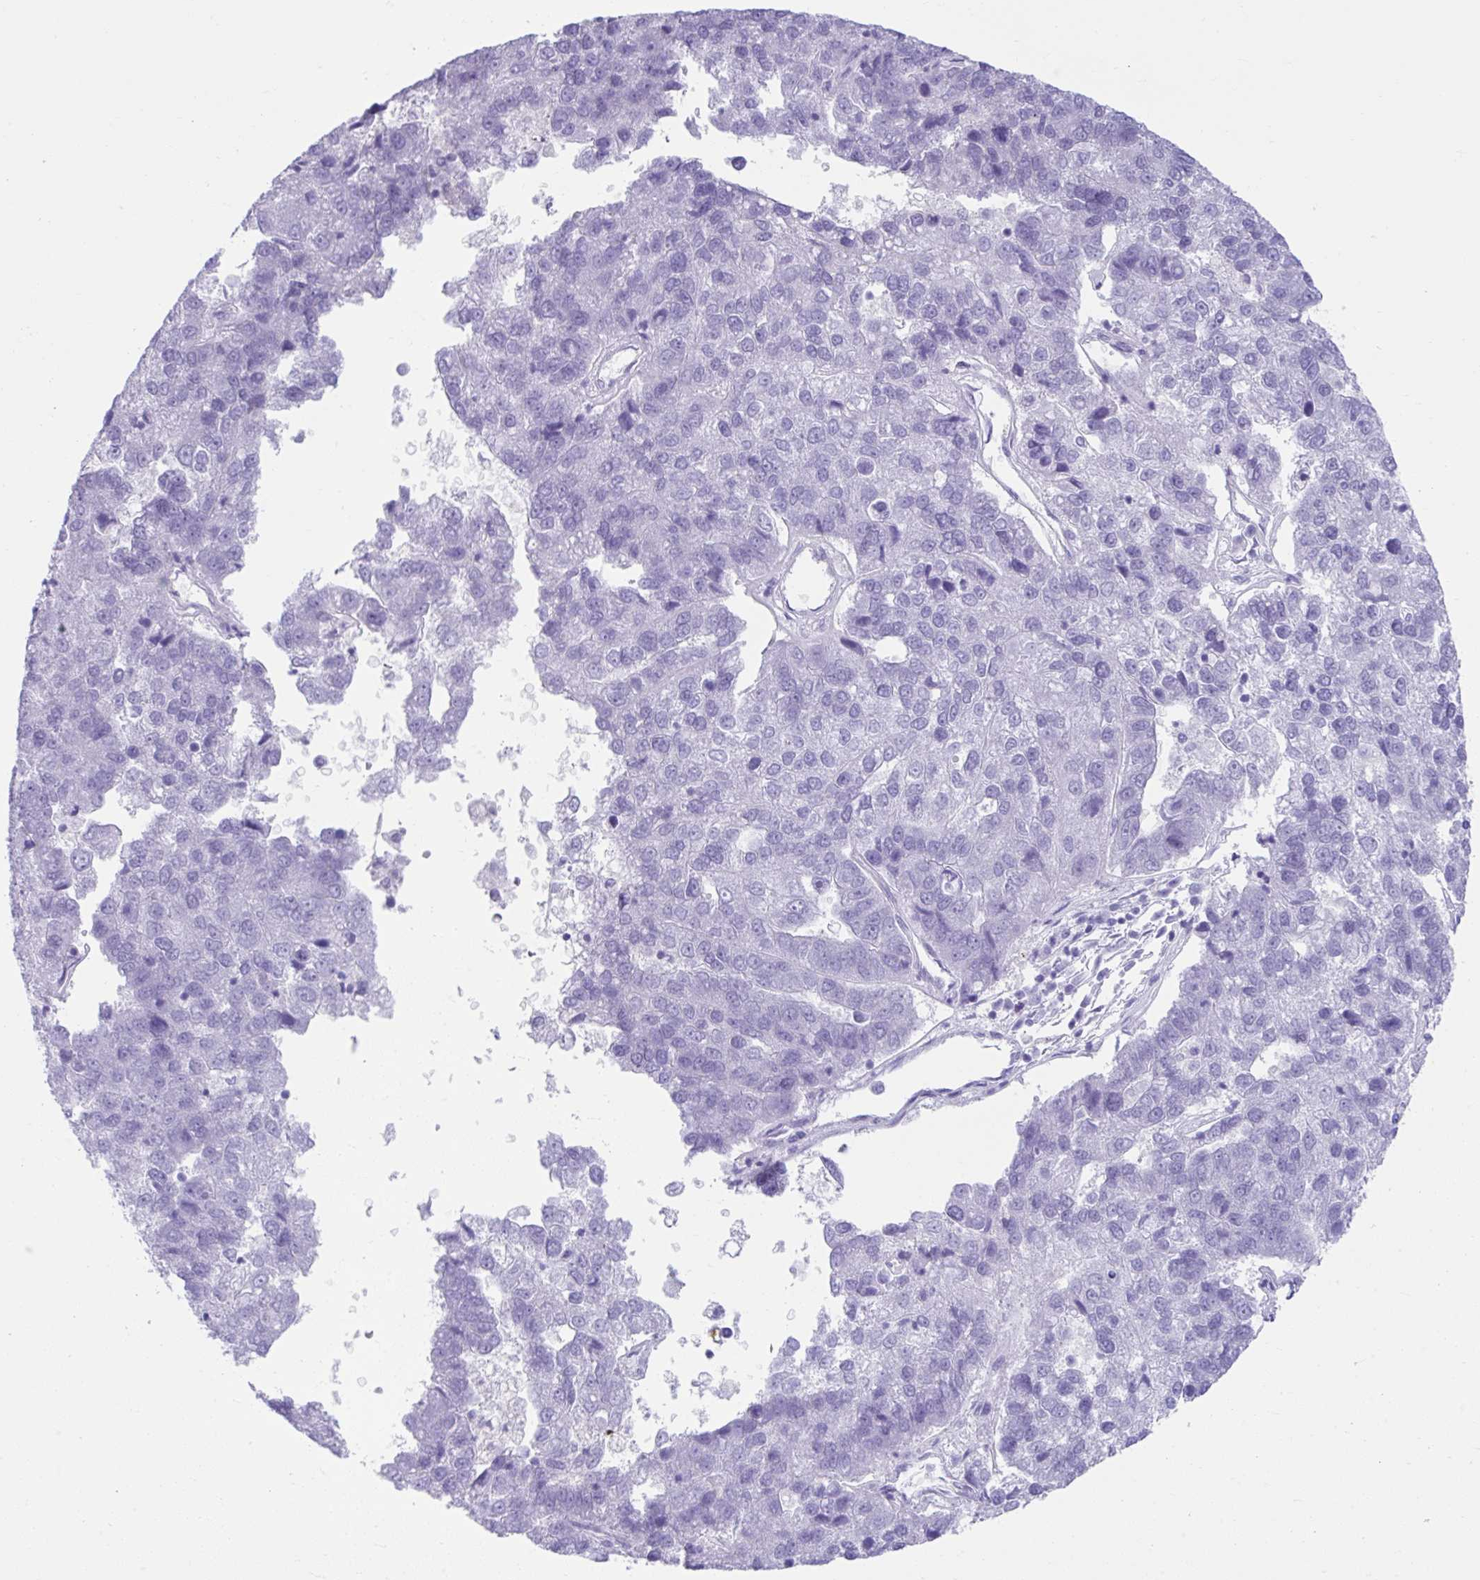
{"staining": {"intensity": "negative", "quantity": "none", "location": "none"}, "tissue": "pancreatic cancer", "cell_type": "Tumor cells", "image_type": "cancer", "snomed": [{"axis": "morphology", "description": "Adenocarcinoma, NOS"}, {"axis": "topography", "description": "Pancreas"}], "caption": "Immunohistochemistry photomicrograph of neoplastic tissue: human pancreatic cancer stained with DAB exhibits no significant protein staining in tumor cells.", "gene": "PSCA", "patient": {"sex": "female", "age": 61}}